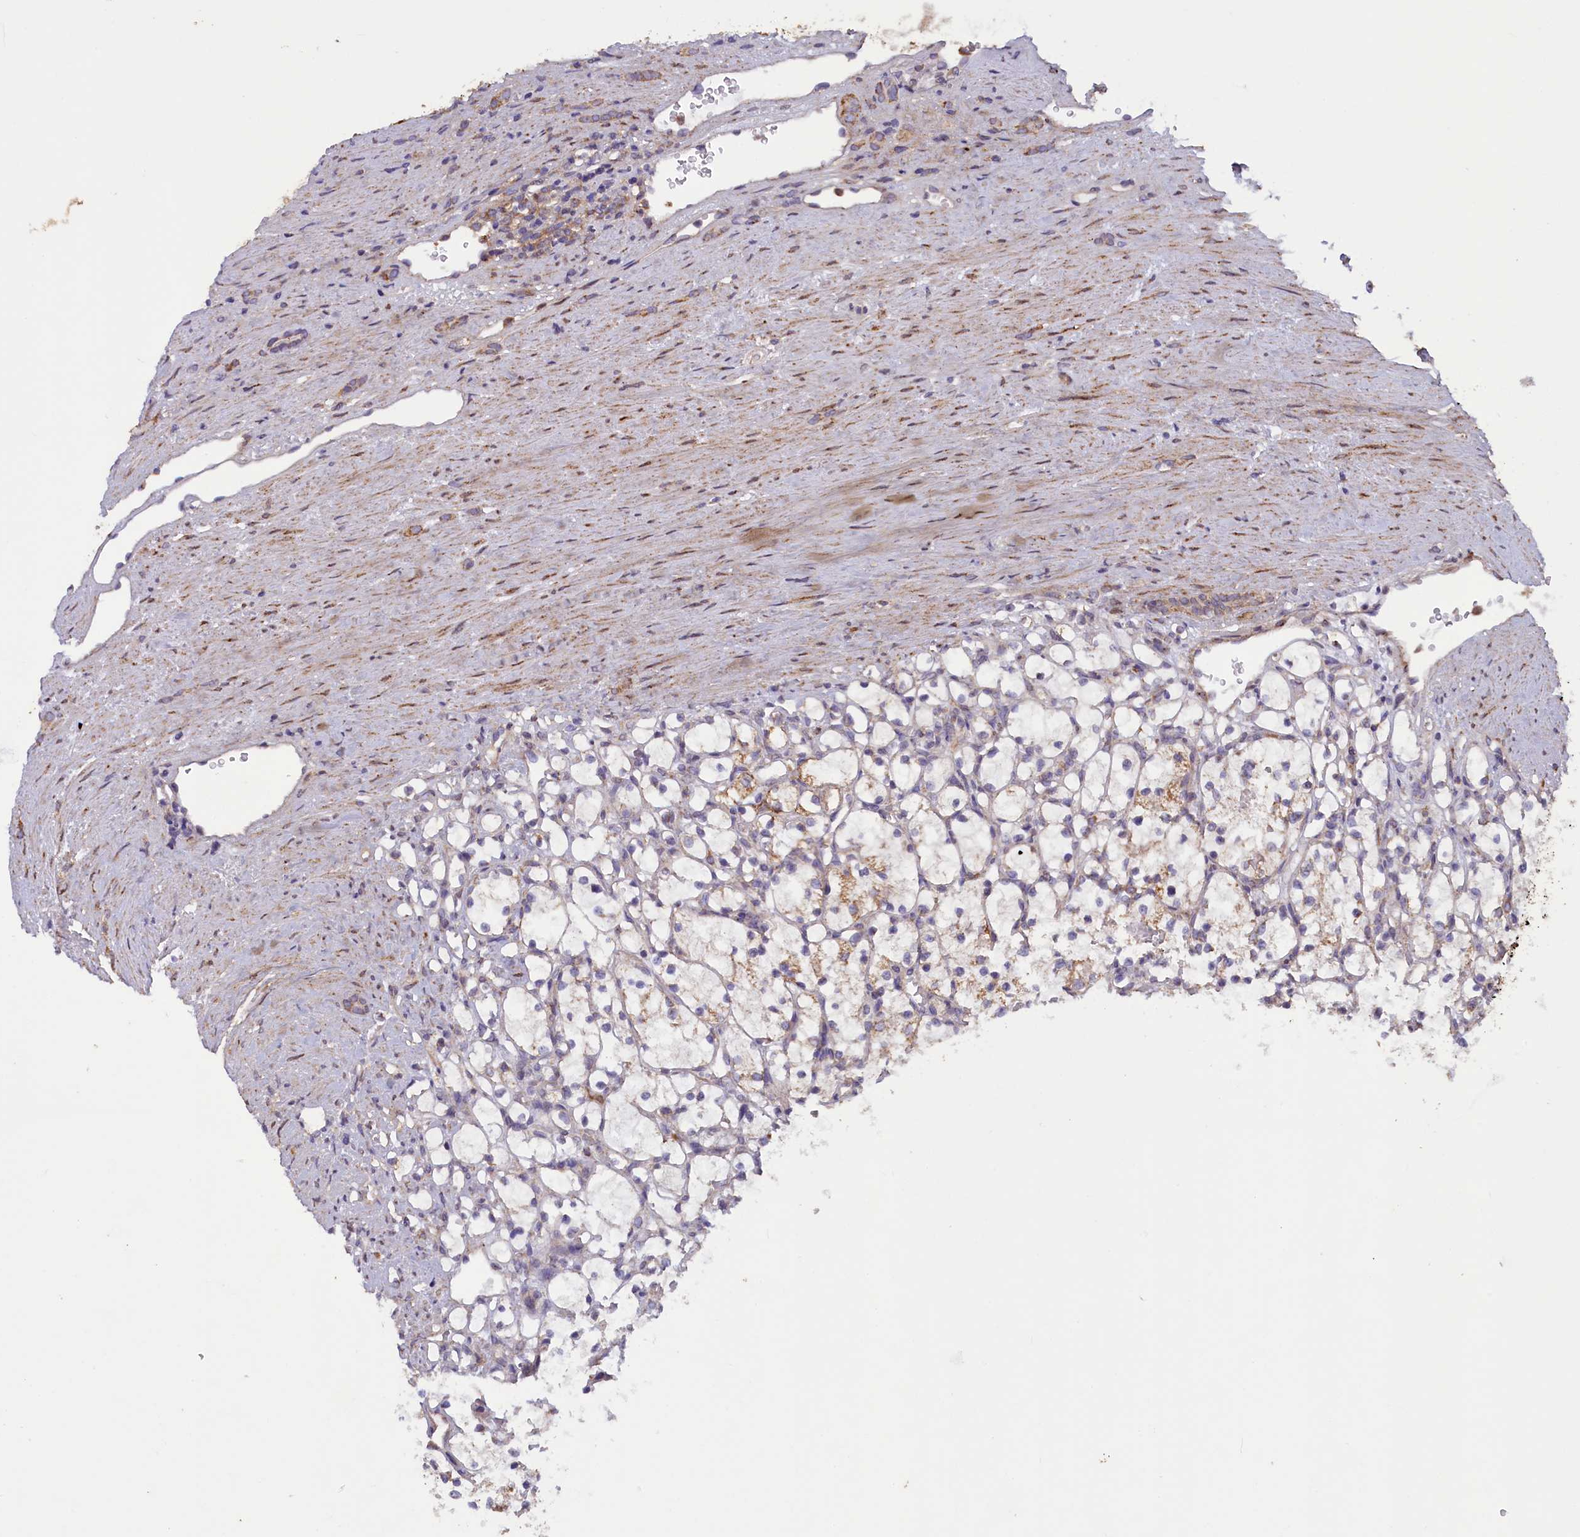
{"staining": {"intensity": "weak", "quantity": "<25%", "location": "cytoplasmic/membranous"}, "tissue": "renal cancer", "cell_type": "Tumor cells", "image_type": "cancer", "snomed": [{"axis": "morphology", "description": "Adenocarcinoma, NOS"}, {"axis": "topography", "description": "Kidney"}], "caption": "This image is of adenocarcinoma (renal) stained with IHC to label a protein in brown with the nuclei are counter-stained blue. There is no staining in tumor cells.", "gene": "ACAD8", "patient": {"sex": "female", "age": 69}}